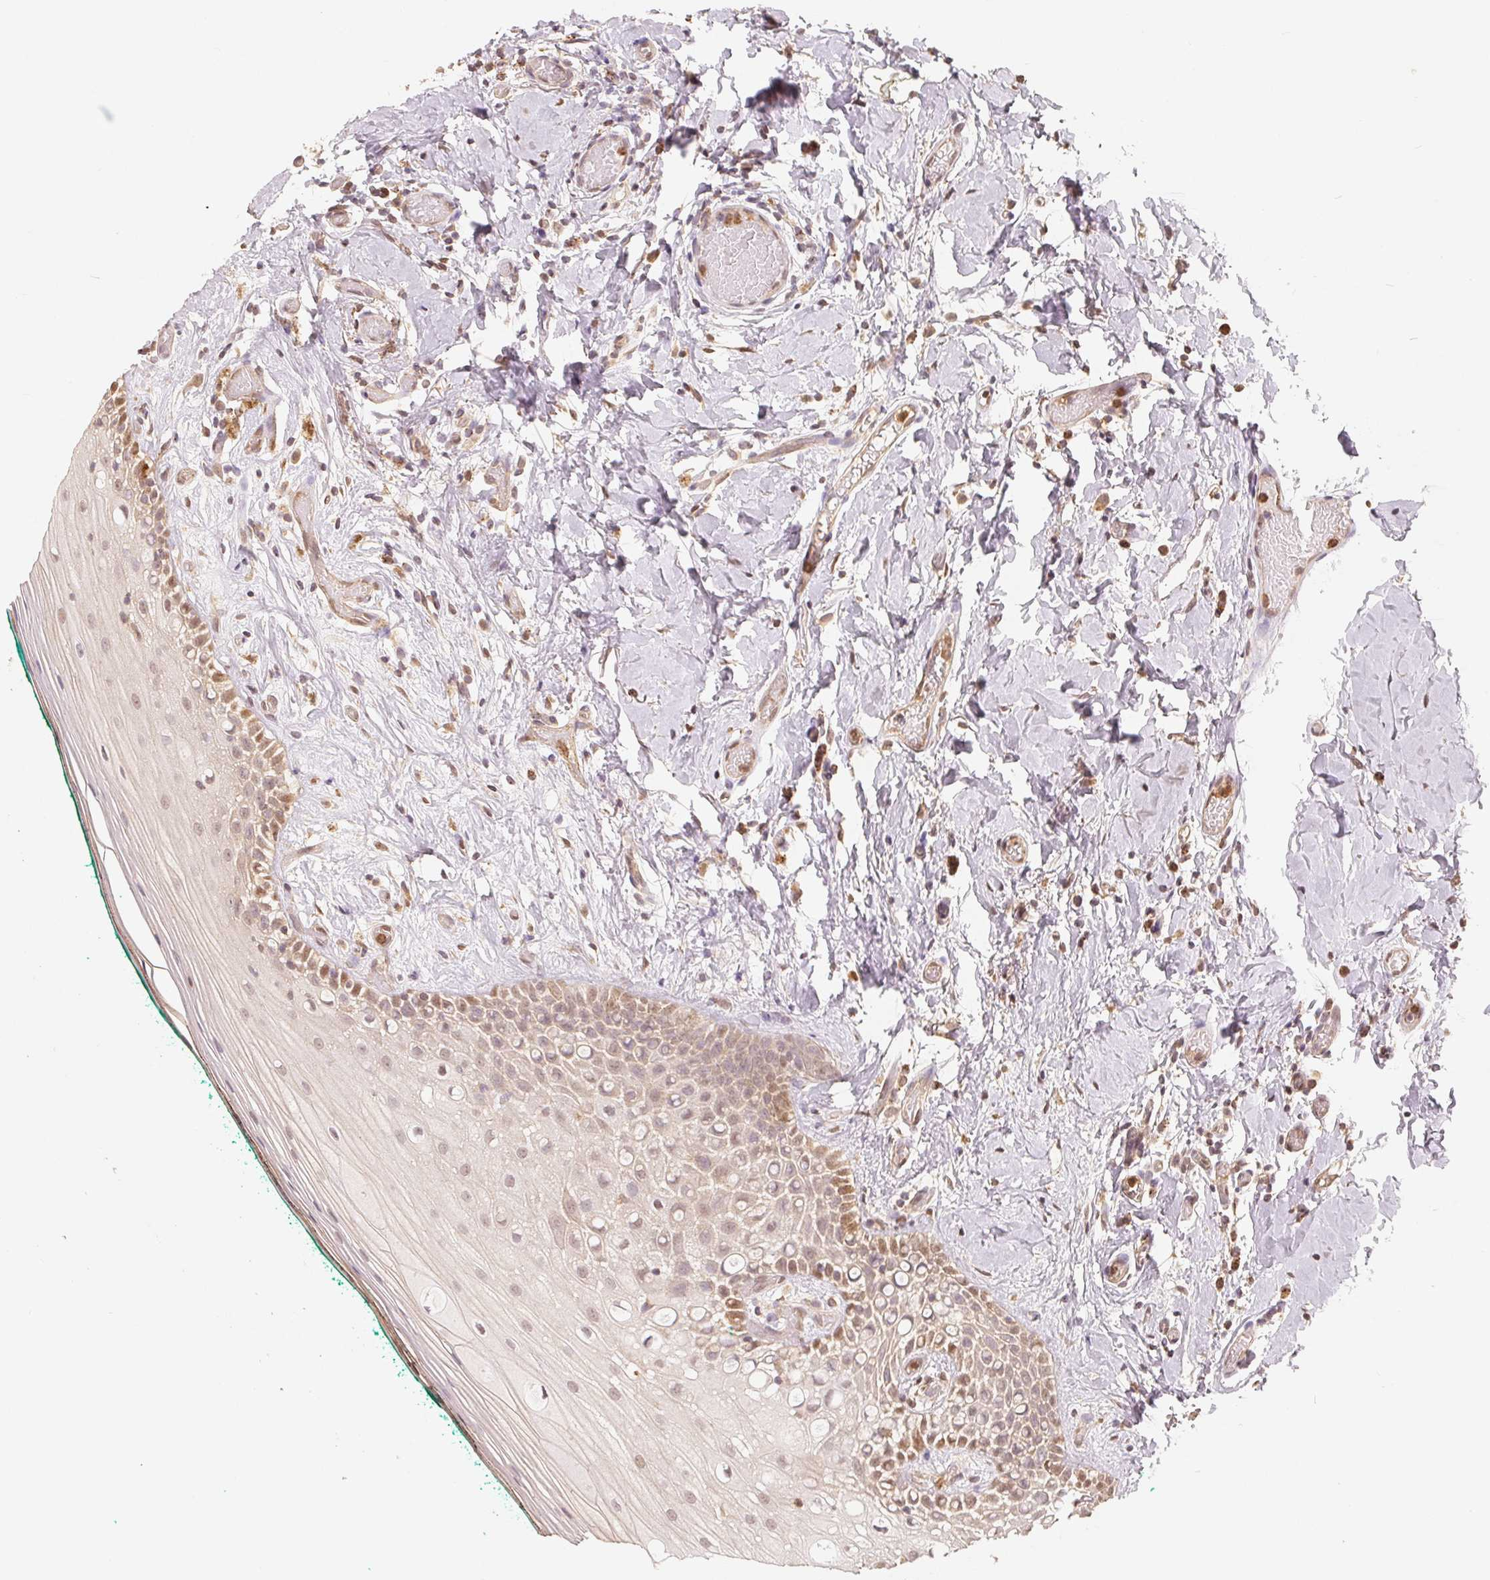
{"staining": {"intensity": "moderate", "quantity": "25%-75%", "location": "nuclear"}, "tissue": "oral mucosa", "cell_type": "Squamous epithelial cells", "image_type": "normal", "snomed": [{"axis": "morphology", "description": "Normal tissue, NOS"}, {"axis": "topography", "description": "Oral tissue"}], "caption": "The histopathology image shows immunohistochemical staining of benign oral mucosa. There is moderate nuclear expression is identified in approximately 25%-75% of squamous epithelial cells. (IHC, brightfield microscopy, high magnification).", "gene": "GUSB", "patient": {"sex": "female", "age": 83}}